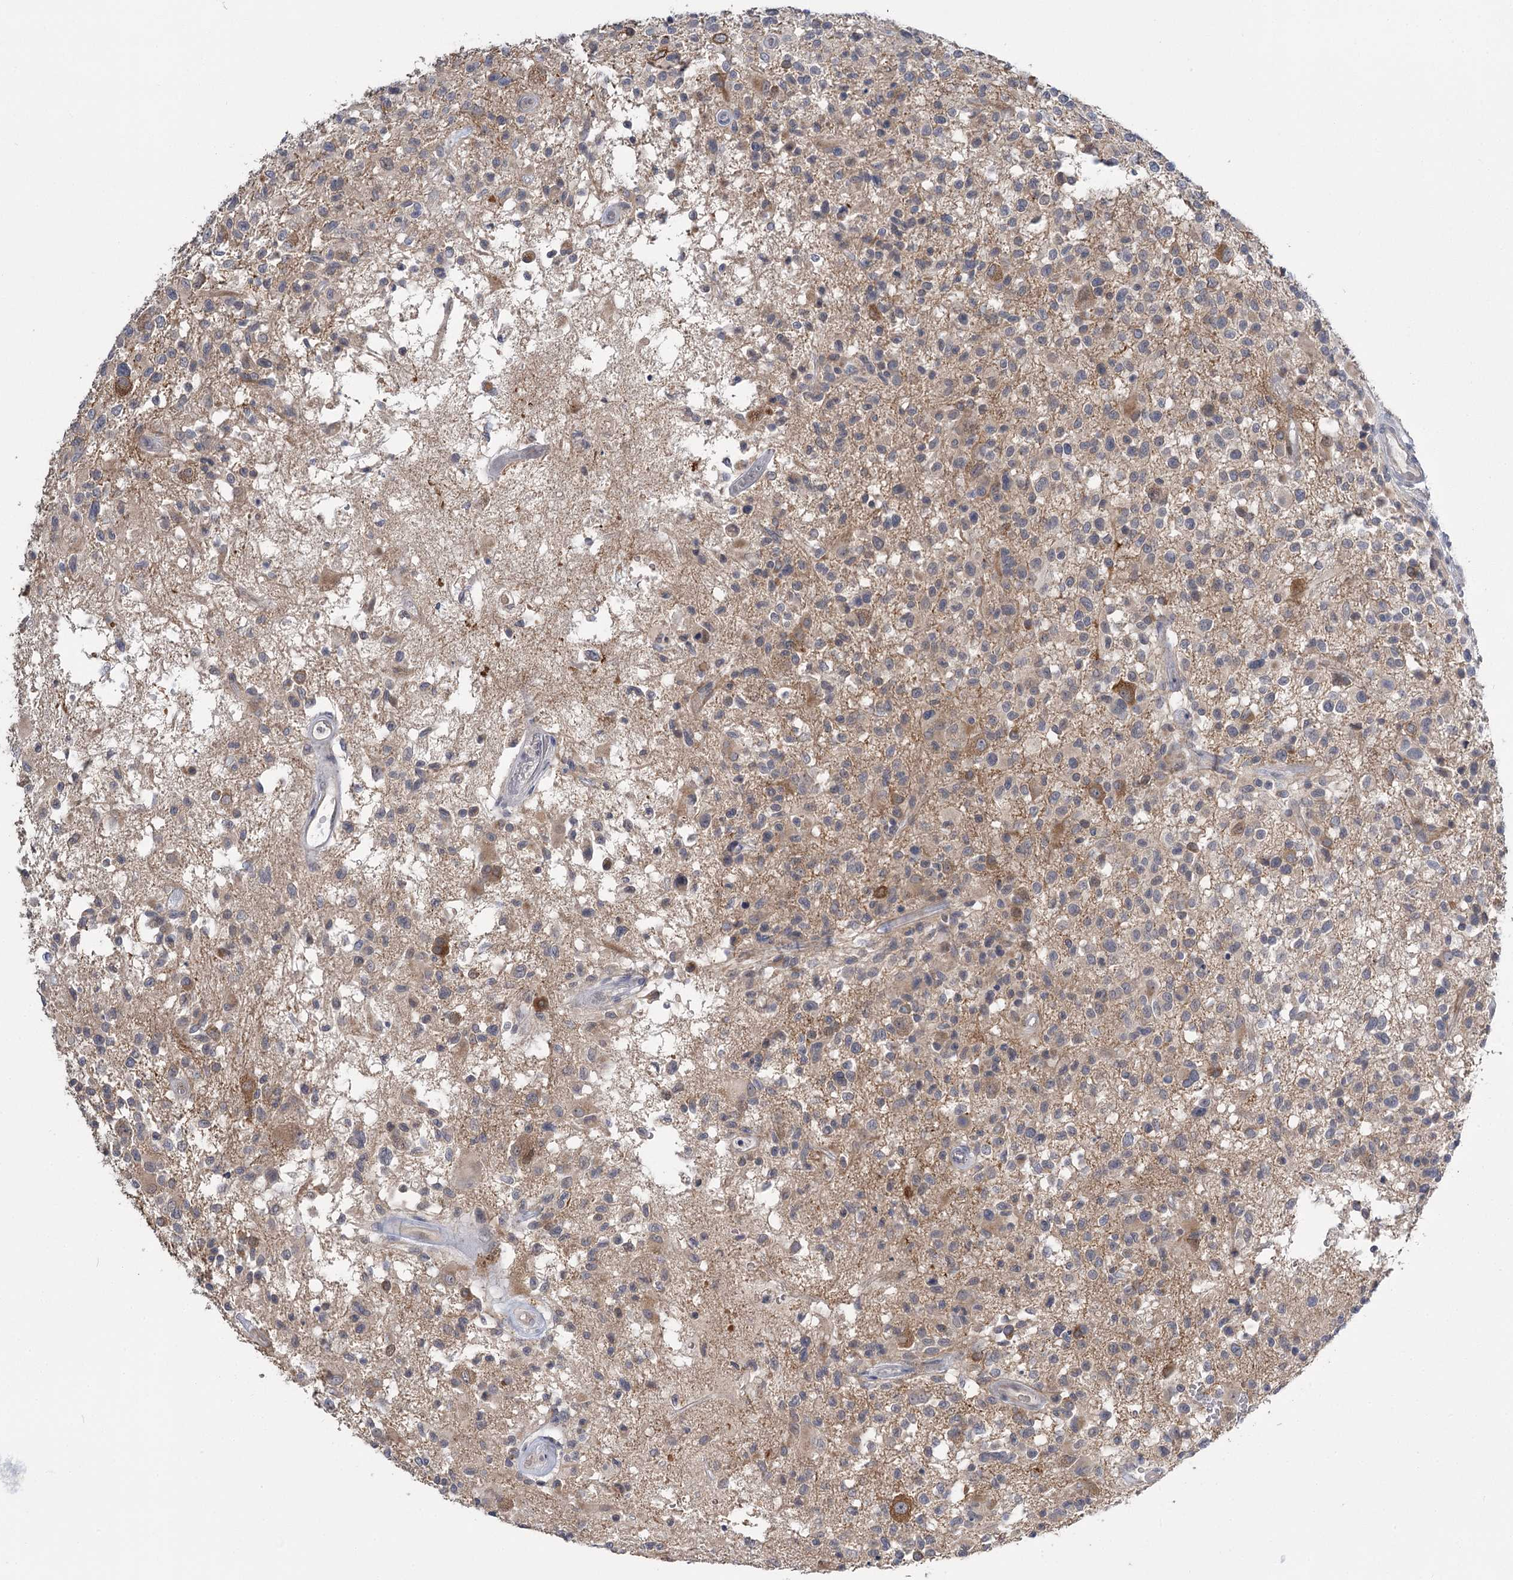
{"staining": {"intensity": "weak", "quantity": "<25%", "location": "cytoplasmic/membranous"}, "tissue": "glioma", "cell_type": "Tumor cells", "image_type": "cancer", "snomed": [{"axis": "morphology", "description": "Glioma, malignant, High grade"}, {"axis": "morphology", "description": "Glioblastoma, NOS"}, {"axis": "topography", "description": "Brain"}], "caption": "This is an immunohistochemistry histopathology image of glioma. There is no staining in tumor cells.", "gene": "PHYHIPL", "patient": {"sex": "male", "age": 60}}